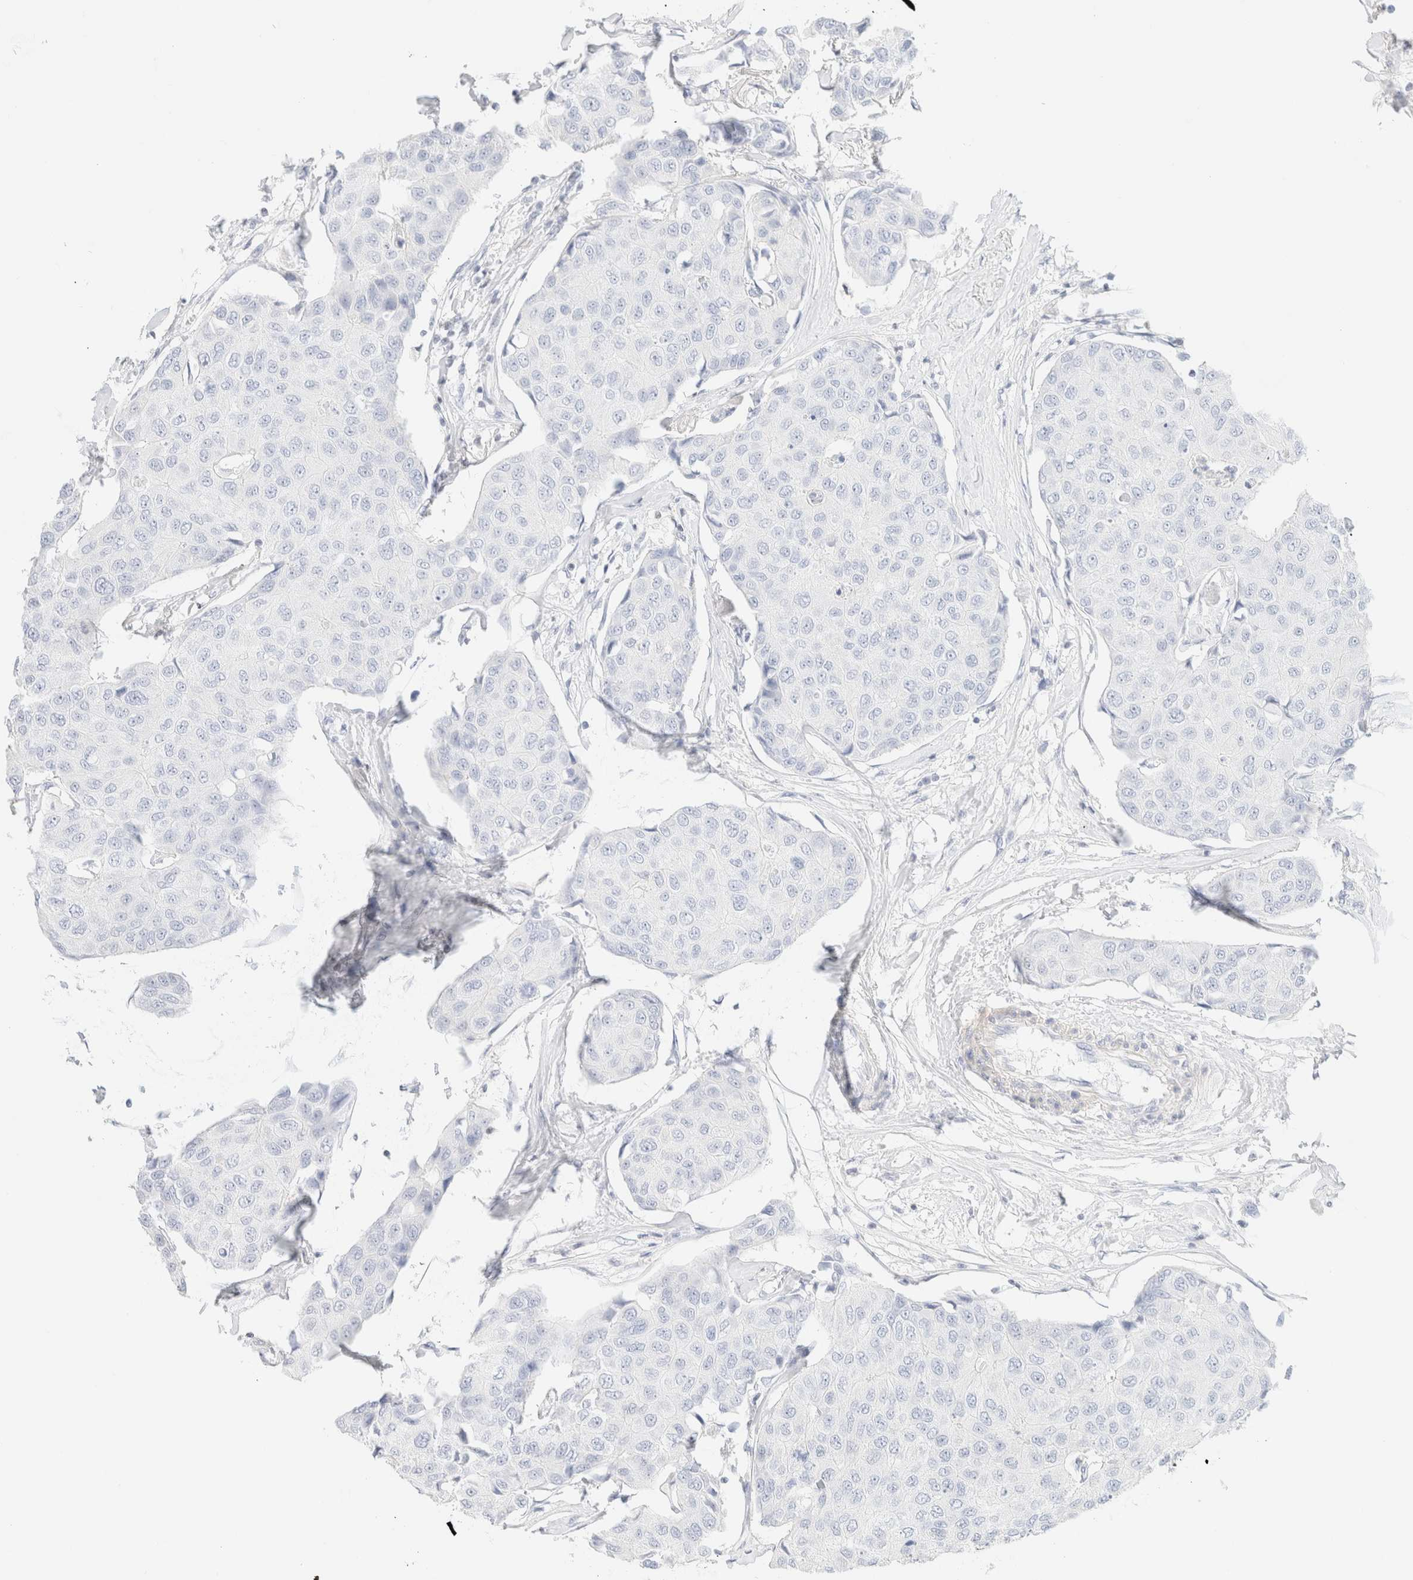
{"staining": {"intensity": "negative", "quantity": "none", "location": "none"}, "tissue": "breast cancer", "cell_type": "Tumor cells", "image_type": "cancer", "snomed": [{"axis": "morphology", "description": "Duct carcinoma"}, {"axis": "topography", "description": "Breast"}], "caption": "Immunohistochemical staining of intraductal carcinoma (breast) demonstrates no significant staining in tumor cells.", "gene": "IKZF3", "patient": {"sex": "female", "age": 80}}